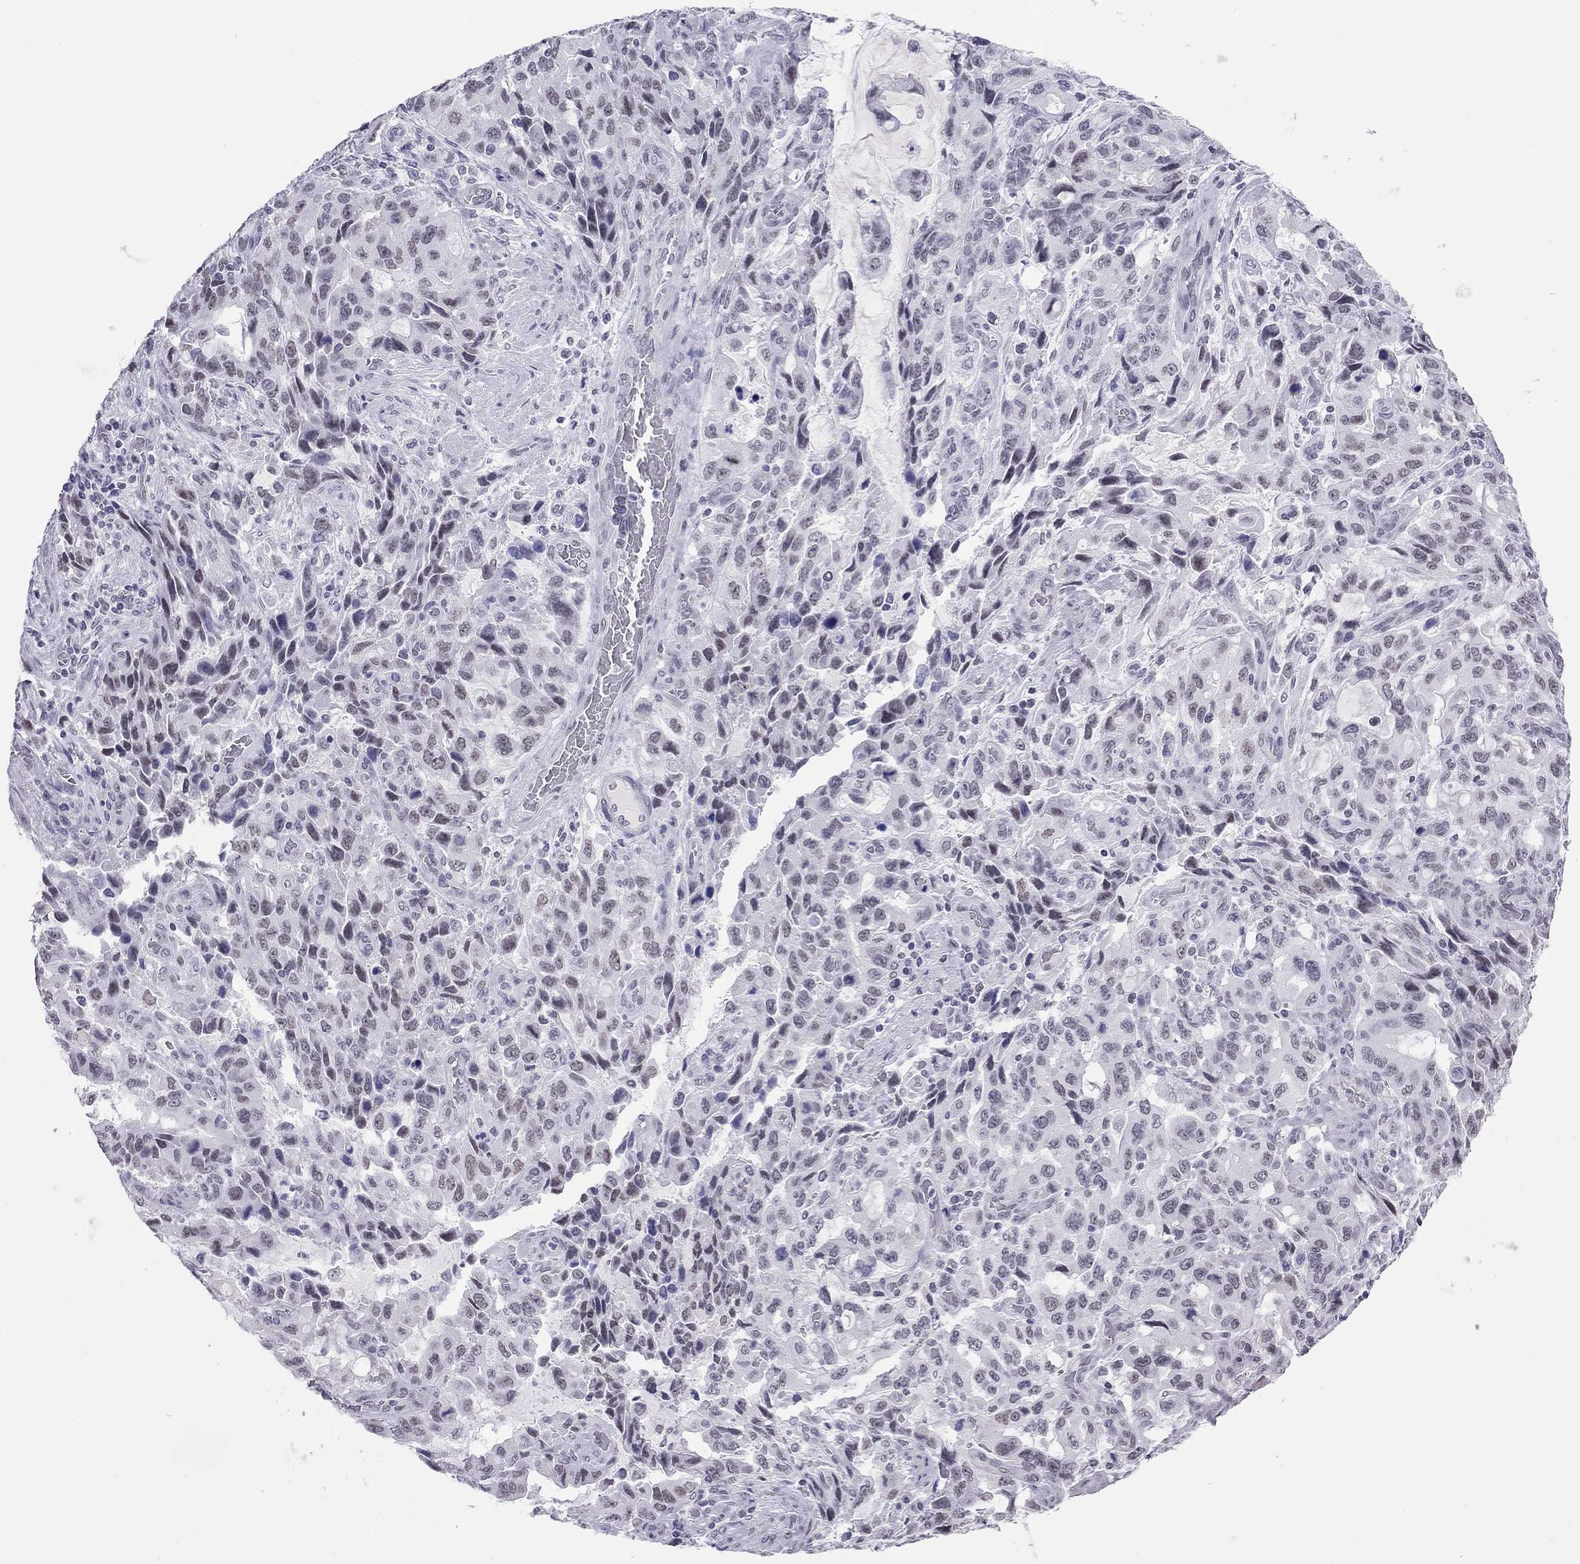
{"staining": {"intensity": "negative", "quantity": "none", "location": "none"}, "tissue": "stomach cancer", "cell_type": "Tumor cells", "image_type": "cancer", "snomed": [{"axis": "morphology", "description": "Adenocarcinoma, NOS"}, {"axis": "topography", "description": "Stomach, upper"}], "caption": "Adenocarcinoma (stomach) was stained to show a protein in brown. There is no significant expression in tumor cells. The staining was performed using DAB (3,3'-diaminobenzidine) to visualize the protein expression in brown, while the nuclei were stained in blue with hematoxylin (Magnification: 20x).", "gene": "JHY", "patient": {"sex": "male", "age": 85}}